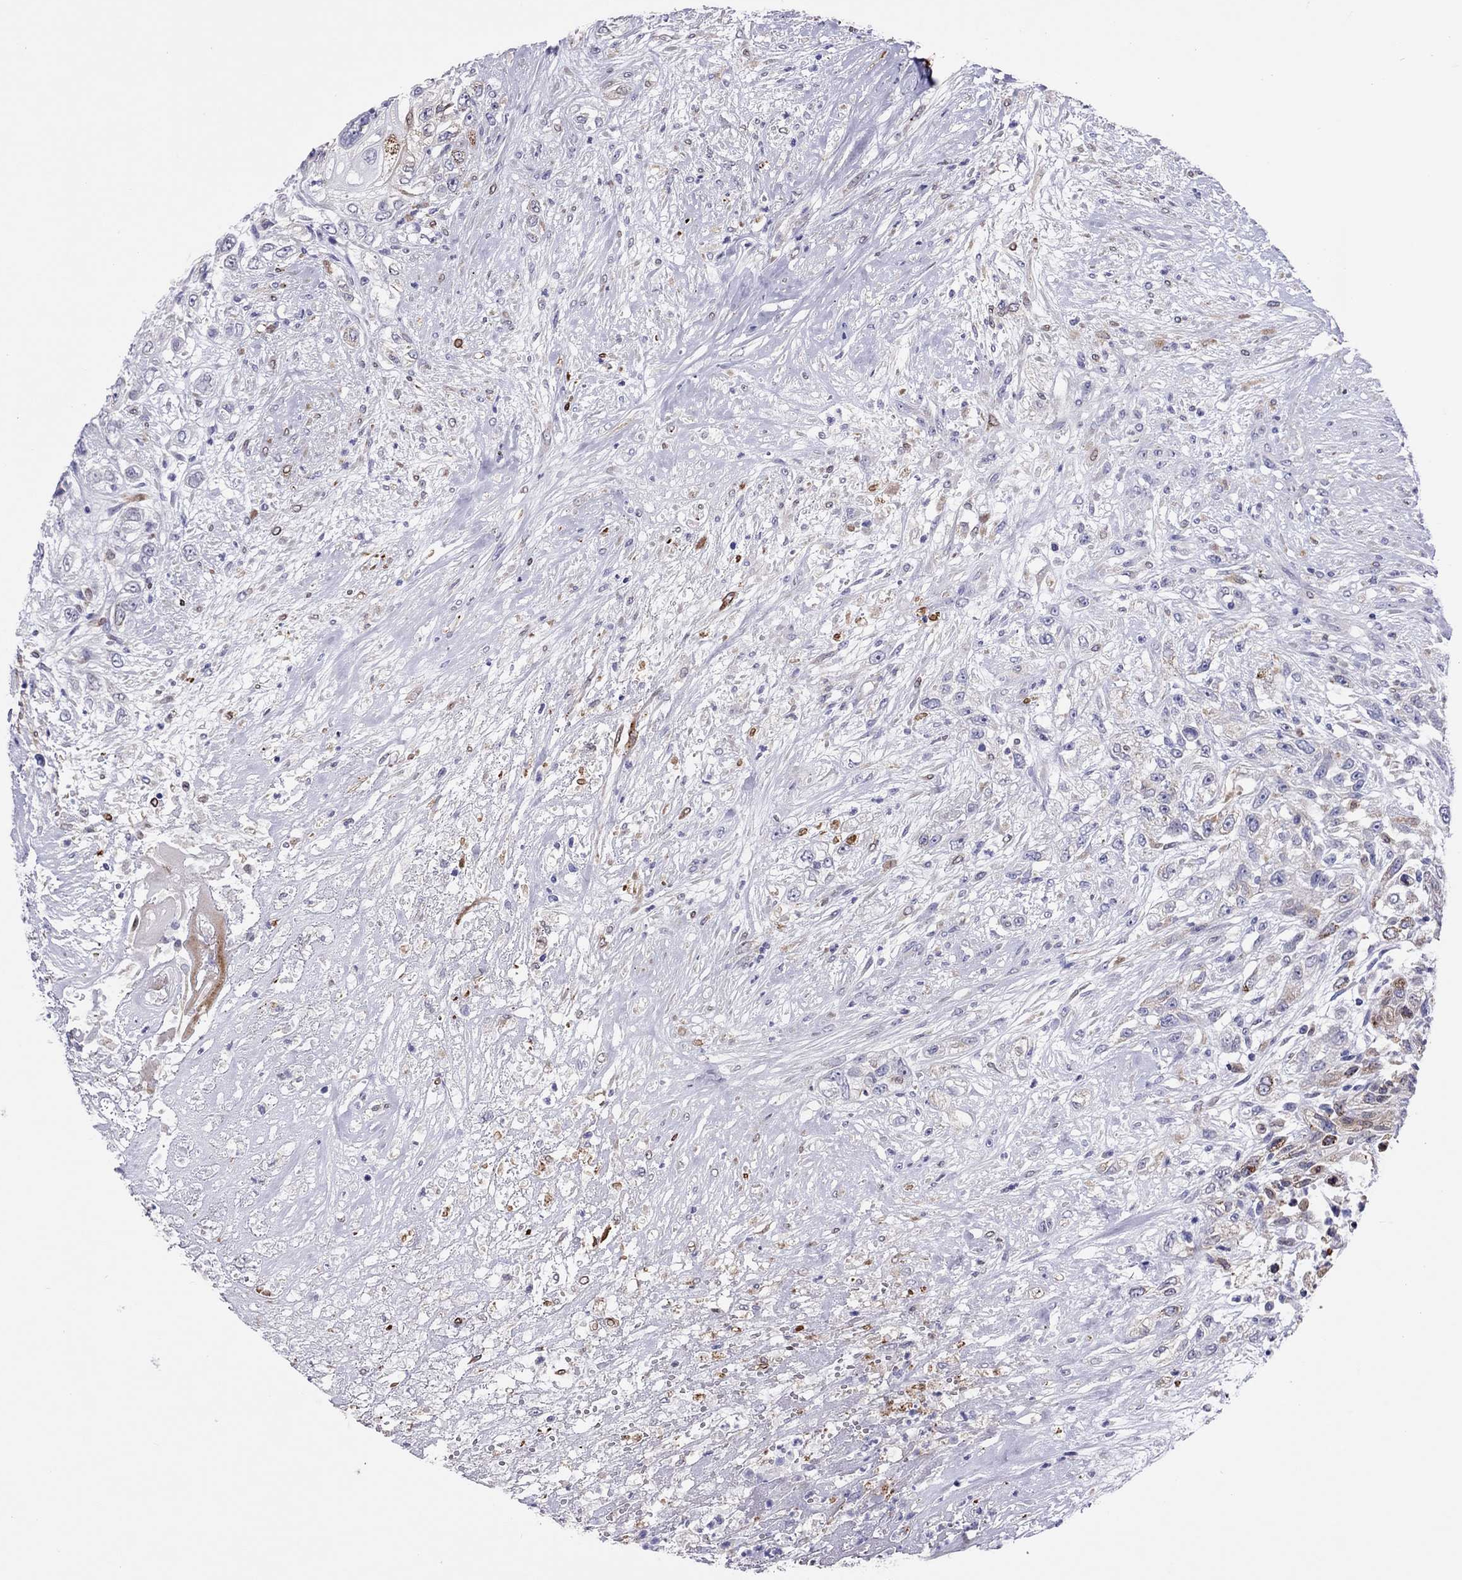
{"staining": {"intensity": "negative", "quantity": "none", "location": "none"}, "tissue": "urothelial cancer", "cell_type": "Tumor cells", "image_type": "cancer", "snomed": [{"axis": "morphology", "description": "Urothelial carcinoma, High grade"}, {"axis": "topography", "description": "Urinary bladder"}], "caption": "DAB immunohistochemical staining of human urothelial cancer displays no significant positivity in tumor cells.", "gene": "ADORA2A", "patient": {"sex": "female", "age": 56}}